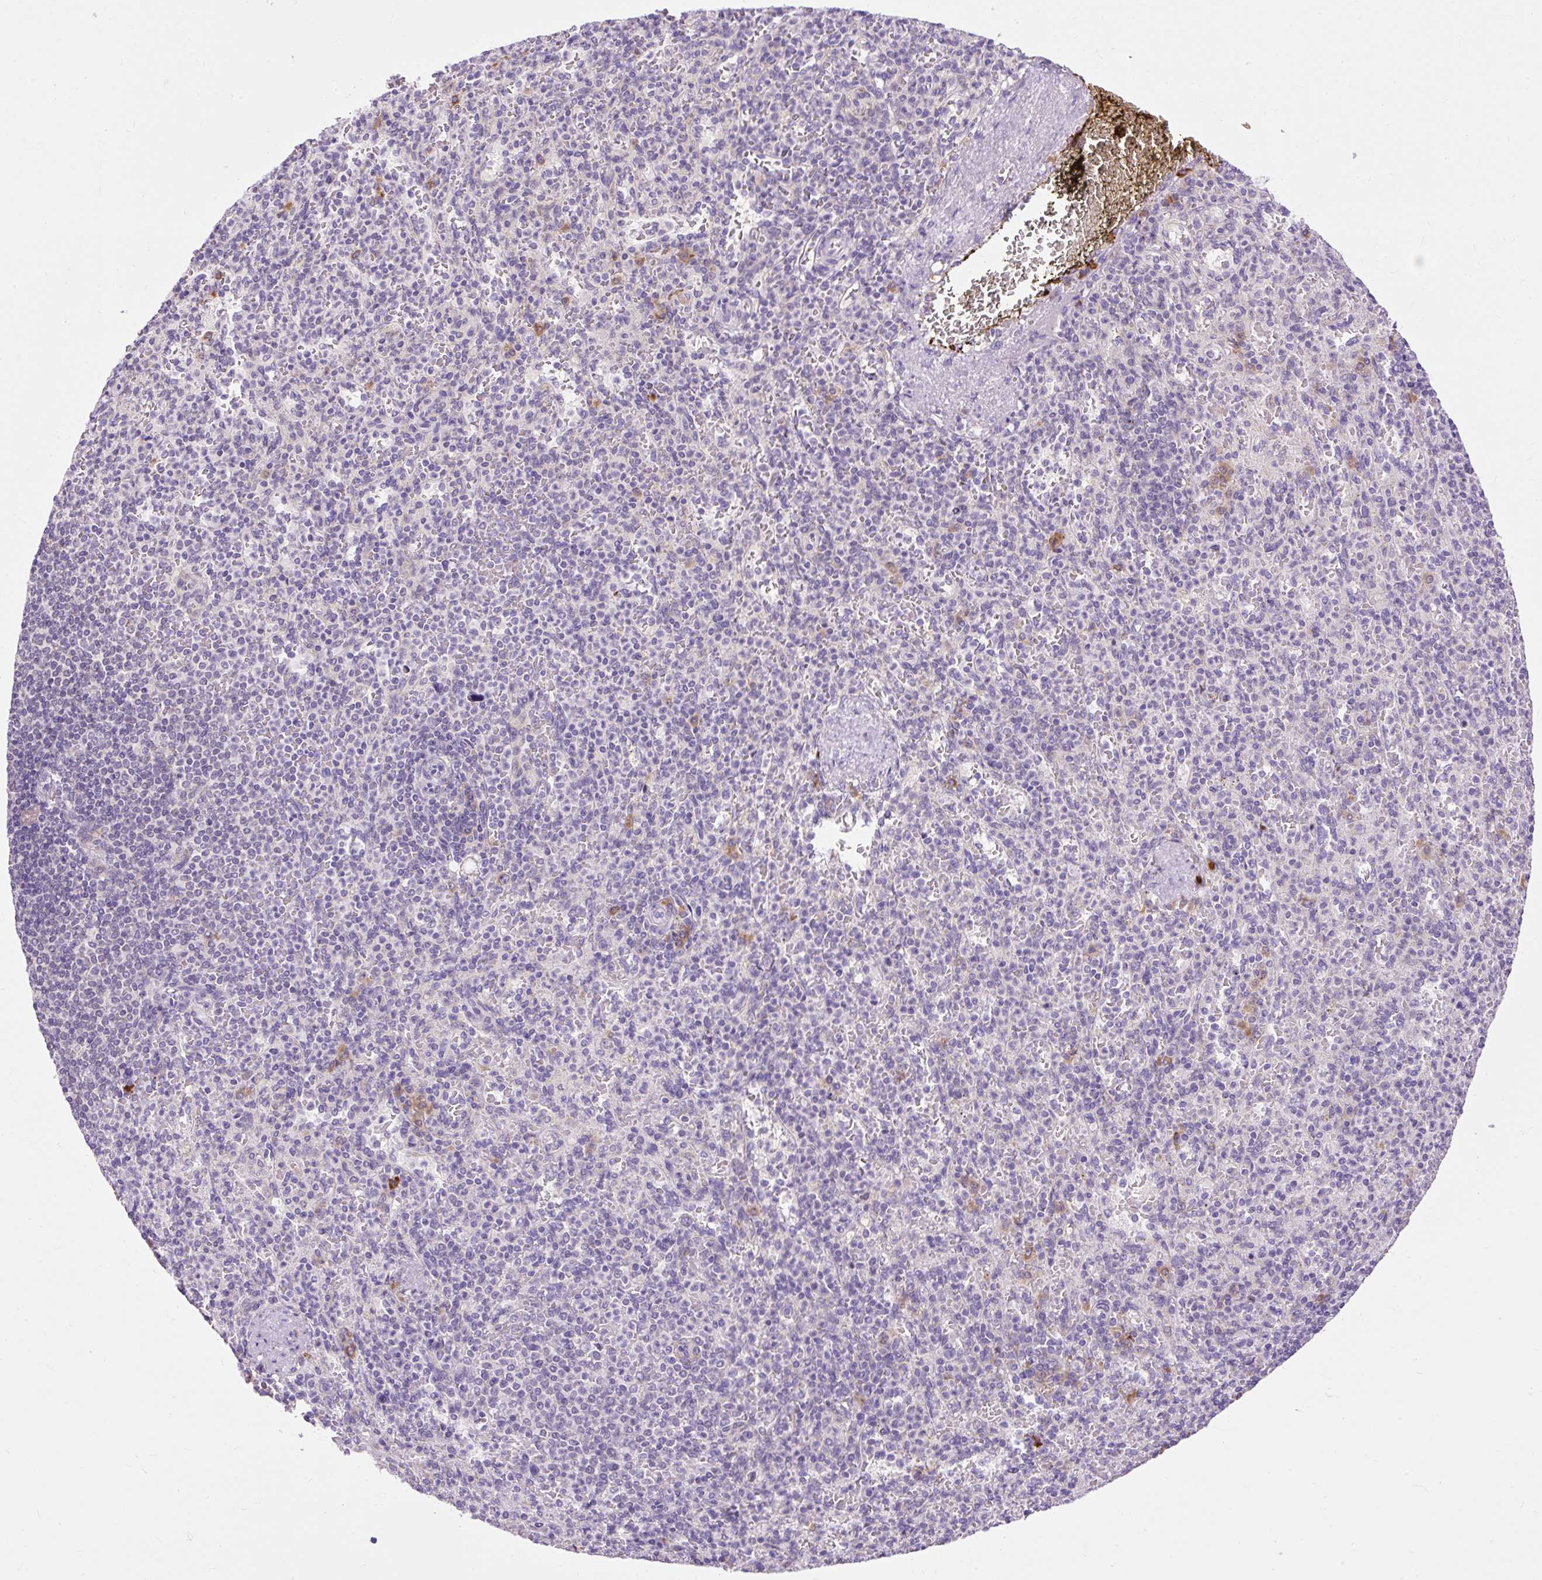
{"staining": {"intensity": "negative", "quantity": "none", "location": "none"}, "tissue": "spleen", "cell_type": "Cells in red pulp", "image_type": "normal", "snomed": [{"axis": "morphology", "description": "Normal tissue, NOS"}, {"axis": "topography", "description": "Spleen"}], "caption": "This is a image of IHC staining of unremarkable spleen, which shows no positivity in cells in red pulp. (Immunohistochemistry, brightfield microscopy, high magnification).", "gene": "FMC1", "patient": {"sex": "female", "age": 74}}